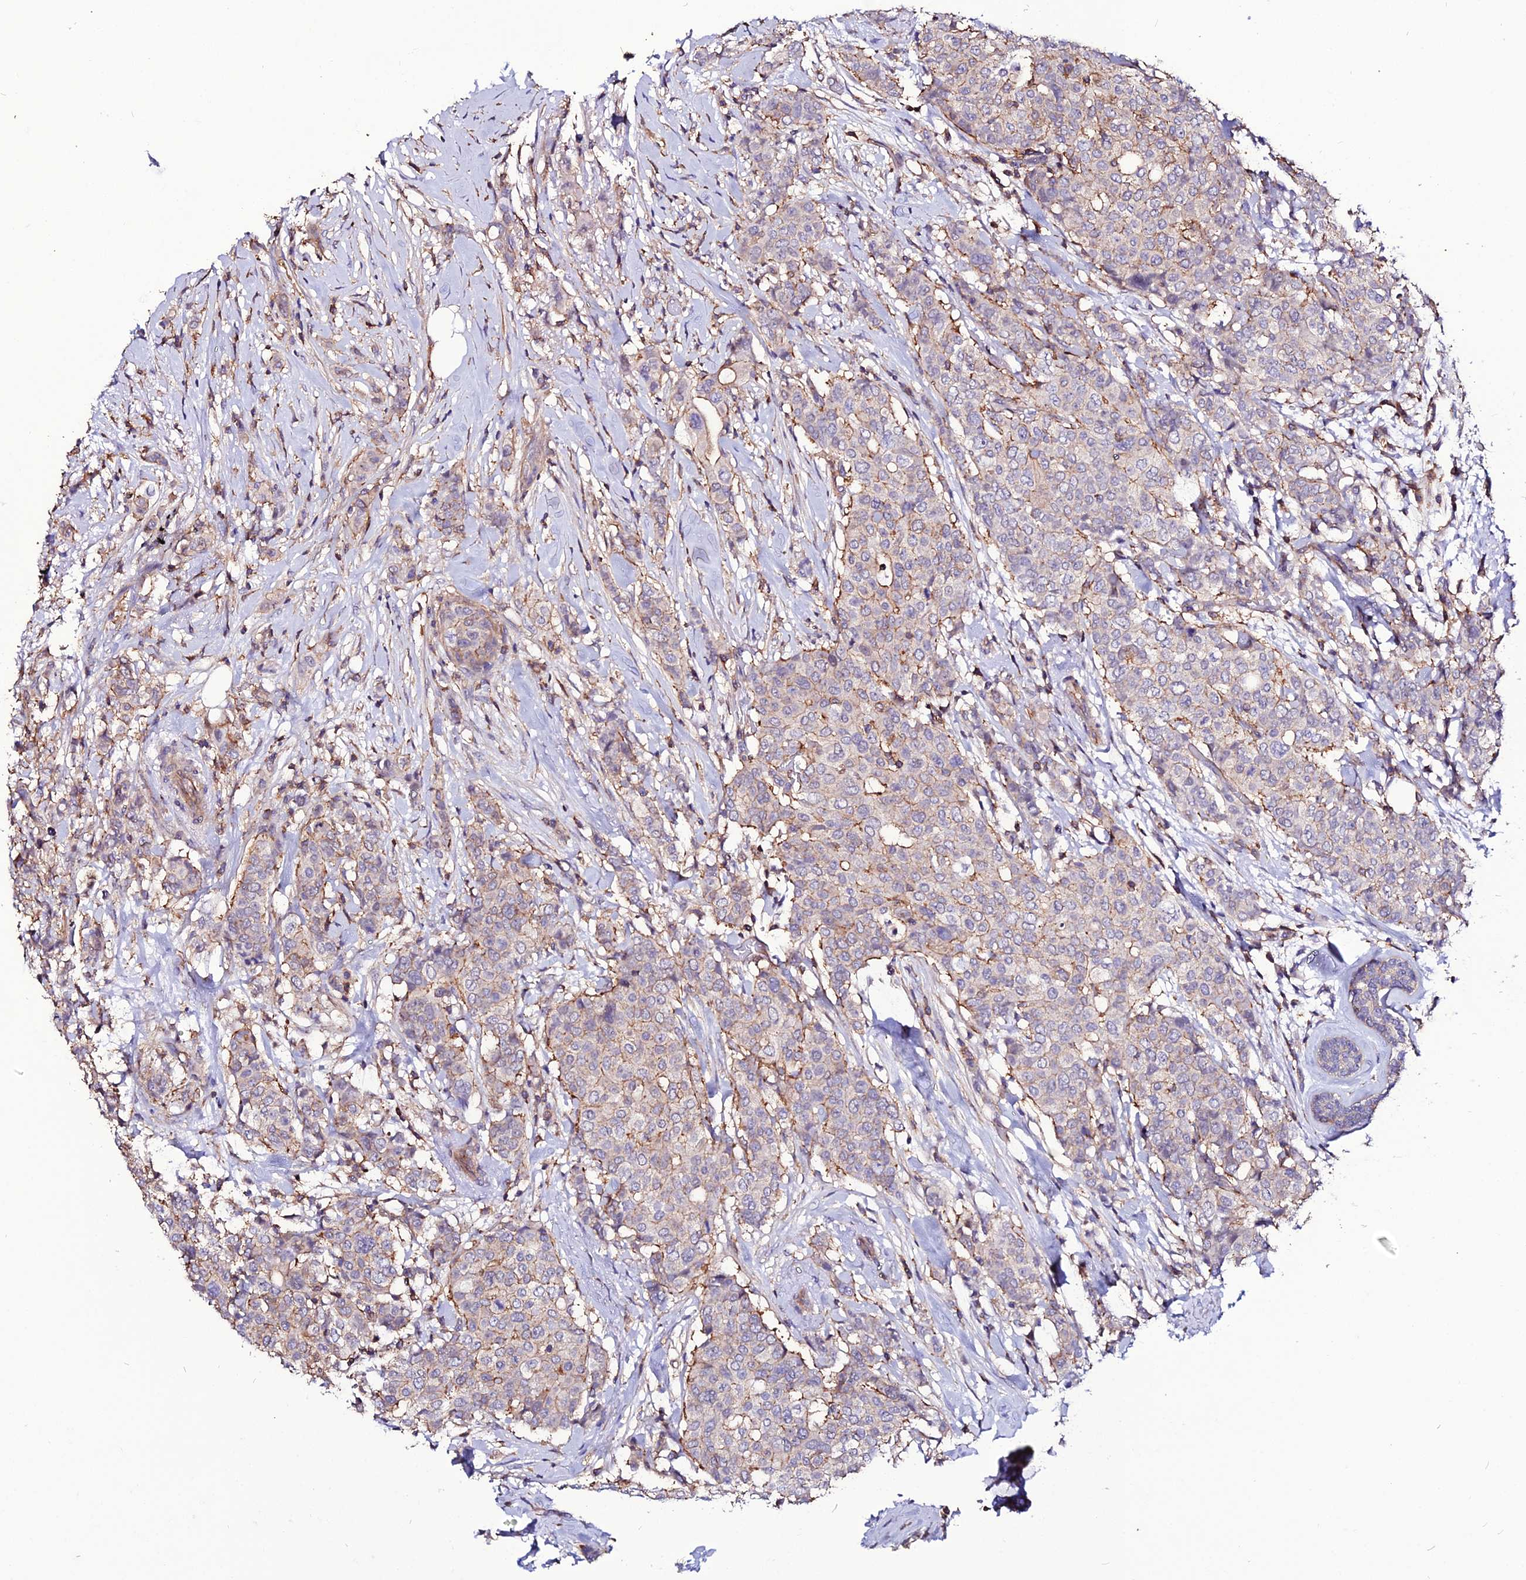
{"staining": {"intensity": "moderate", "quantity": "25%-75%", "location": "cytoplasmic/membranous"}, "tissue": "breast cancer", "cell_type": "Tumor cells", "image_type": "cancer", "snomed": [{"axis": "morphology", "description": "Lobular carcinoma"}, {"axis": "topography", "description": "Breast"}], "caption": "Immunohistochemistry (IHC) histopathology image of neoplastic tissue: human breast lobular carcinoma stained using immunohistochemistry (IHC) exhibits medium levels of moderate protein expression localized specifically in the cytoplasmic/membranous of tumor cells, appearing as a cytoplasmic/membranous brown color.", "gene": "USP17L15", "patient": {"sex": "female", "age": 51}}